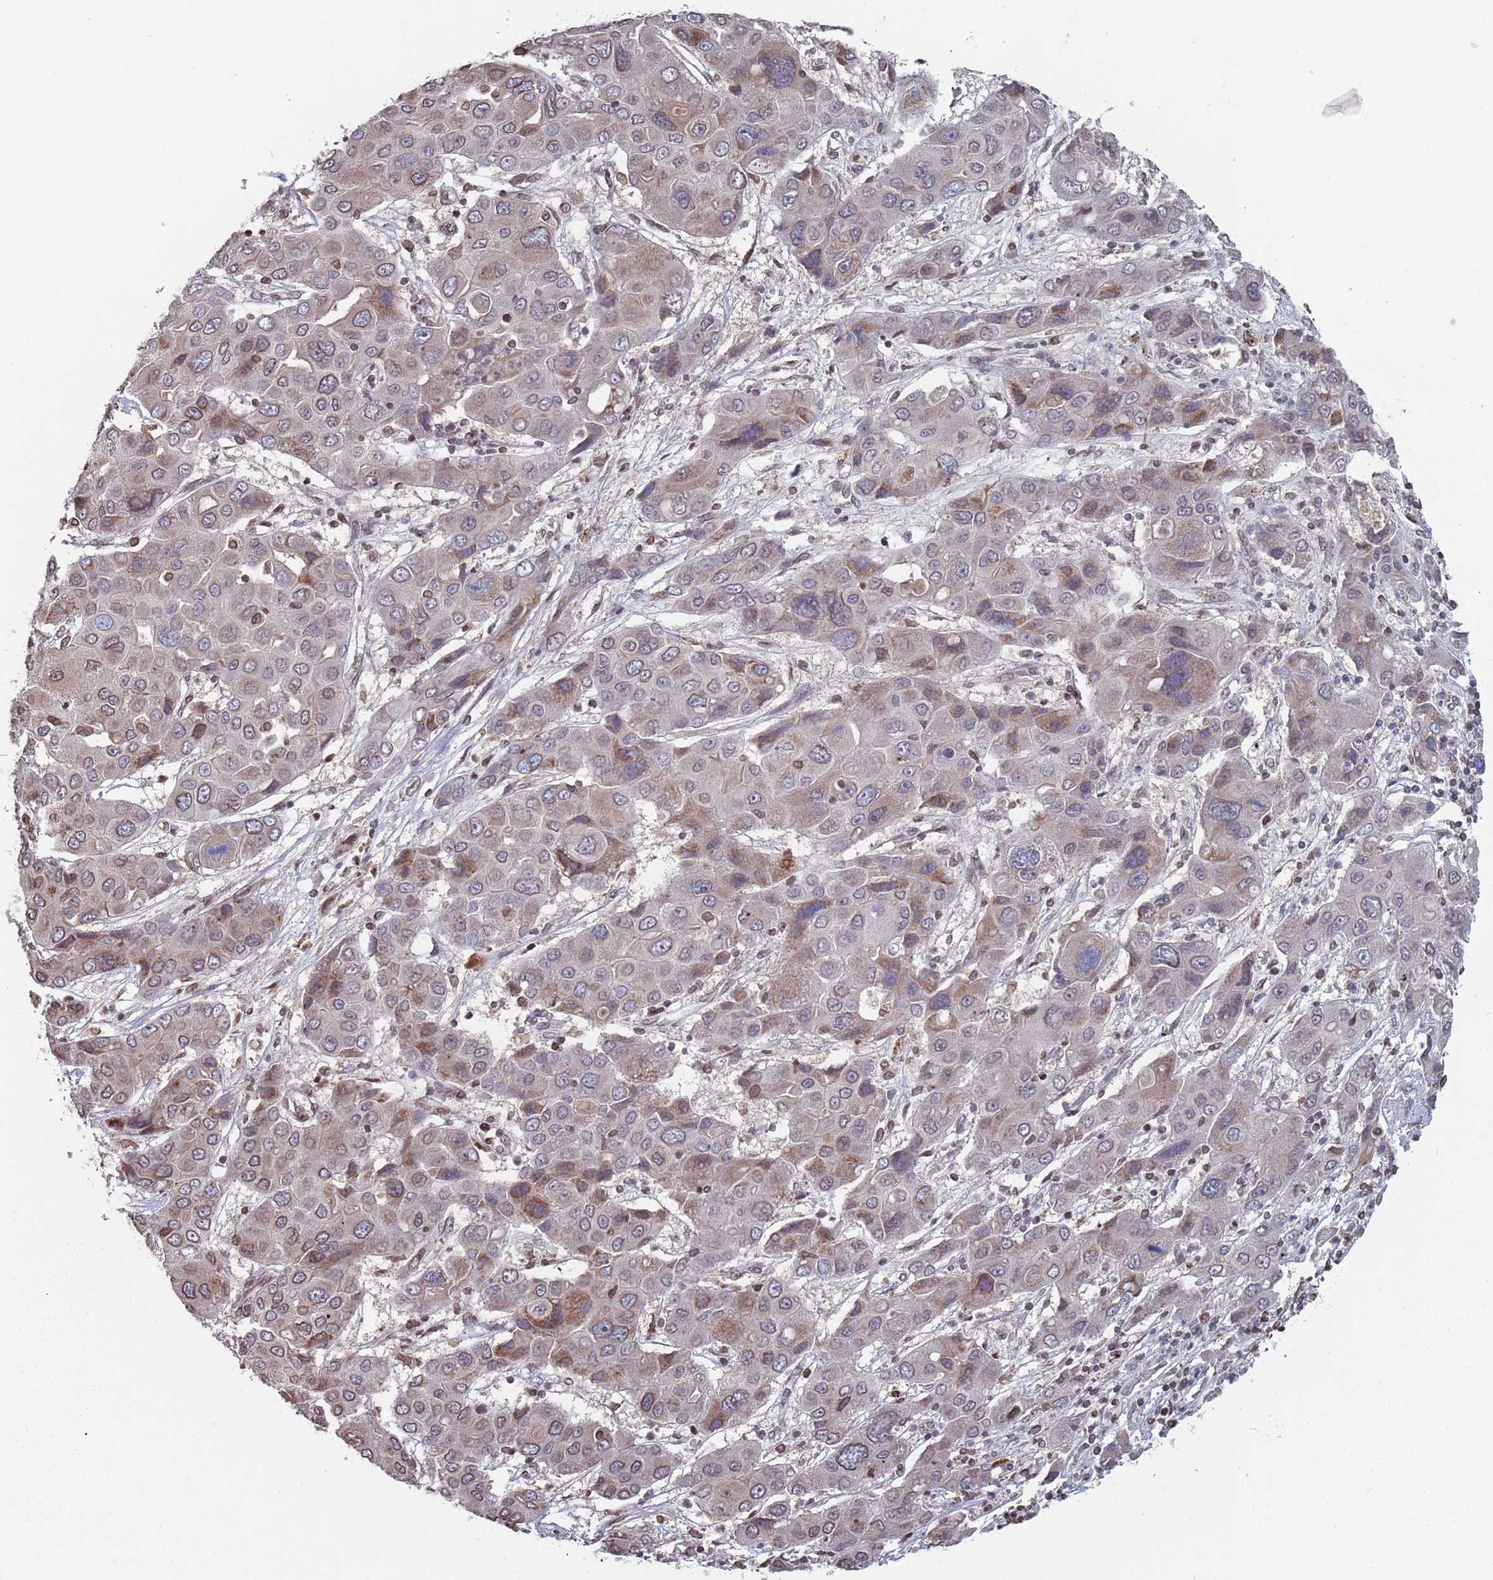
{"staining": {"intensity": "moderate", "quantity": "<25%", "location": "cytoplasmic/membranous,nuclear"}, "tissue": "liver cancer", "cell_type": "Tumor cells", "image_type": "cancer", "snomed": [{"axis": "morphology", "description": "Cholangiocarcinoma"}, {"axis": "topography", "description": "Liver"}], "caption": "Immunohistochemical staining of liver cholangiocarcinoma shows moderate cytoplasmic/membranous and nuclear protein staining in about <25% of tumor cells.", "gene": "SDHAF3", "patient": {"sex": "male", "age": 67}}